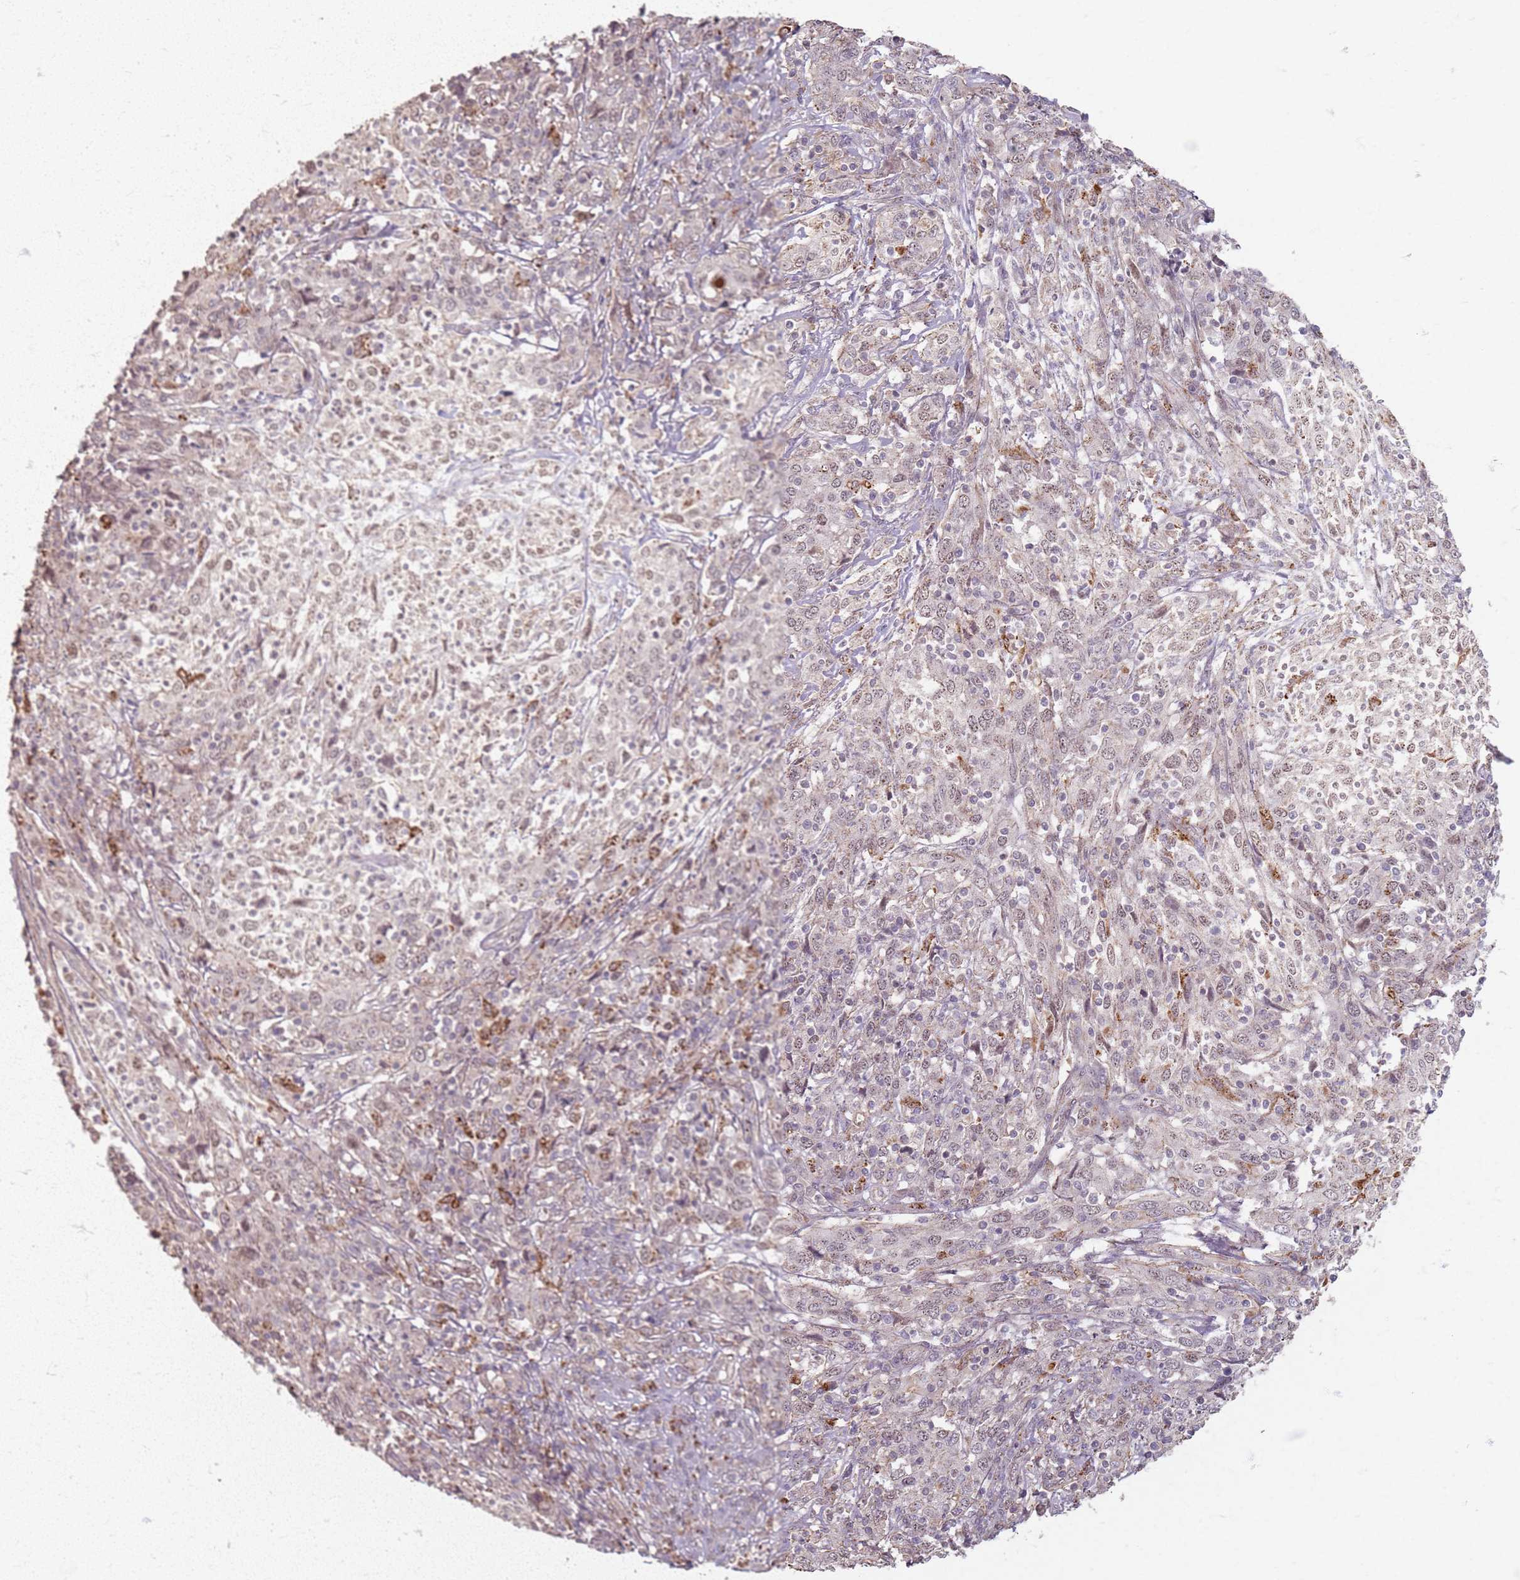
{"staining": {"intensity": "weak", "quantity": "25%-75%", "location": "nuclear"}, "tissue": "cervical cancer", "cell_type": "Tumor cells", "image_type": "cancer", "snomed": [{"axis": "morphology", "description": "Squamous cell carcinoma, NOS"}, {"axis": "topography", "description": "Cervix"}], "caption": "A histopathology image showing weak nuclear expression in approximately 25%-75% of tumor cells in cervical squamous cell carcinoma, as visualized by brown immunohistochemical staining.", "gene": "KCNA5", "patient": {"sex": "female", "age": 46}}